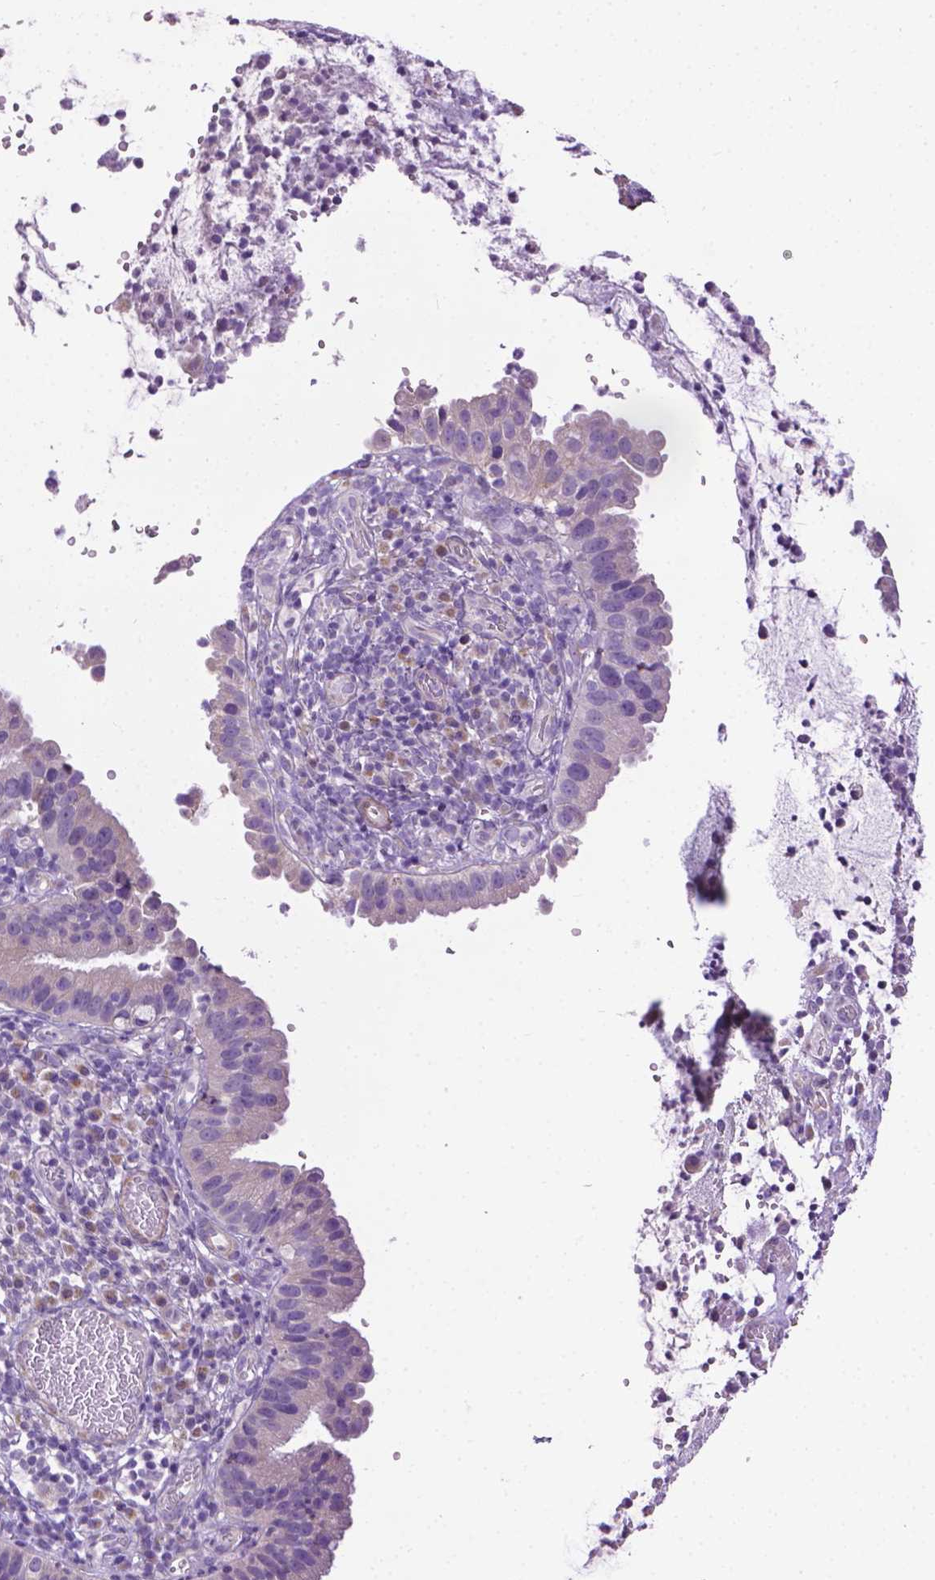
{"staining": {"intensity": "negative", "quantity": "none", "location": "none"}, "tissue": "cervical cancer", "cell_type": "Tumor cells", "image_type": "cancer", "snomed": [{"axis": "morphology", "description": "Adenocarcinoma, NOS"}, {"axis": "topography", "description": "Cervix"}], "caption": "Human adenocarcinoma (cervical) stained for a protein using immunohistochemistry demonstrates no expression in tumor cells.", "gene": "AQP10", "patient": {"sex": "female", "age": 34}}